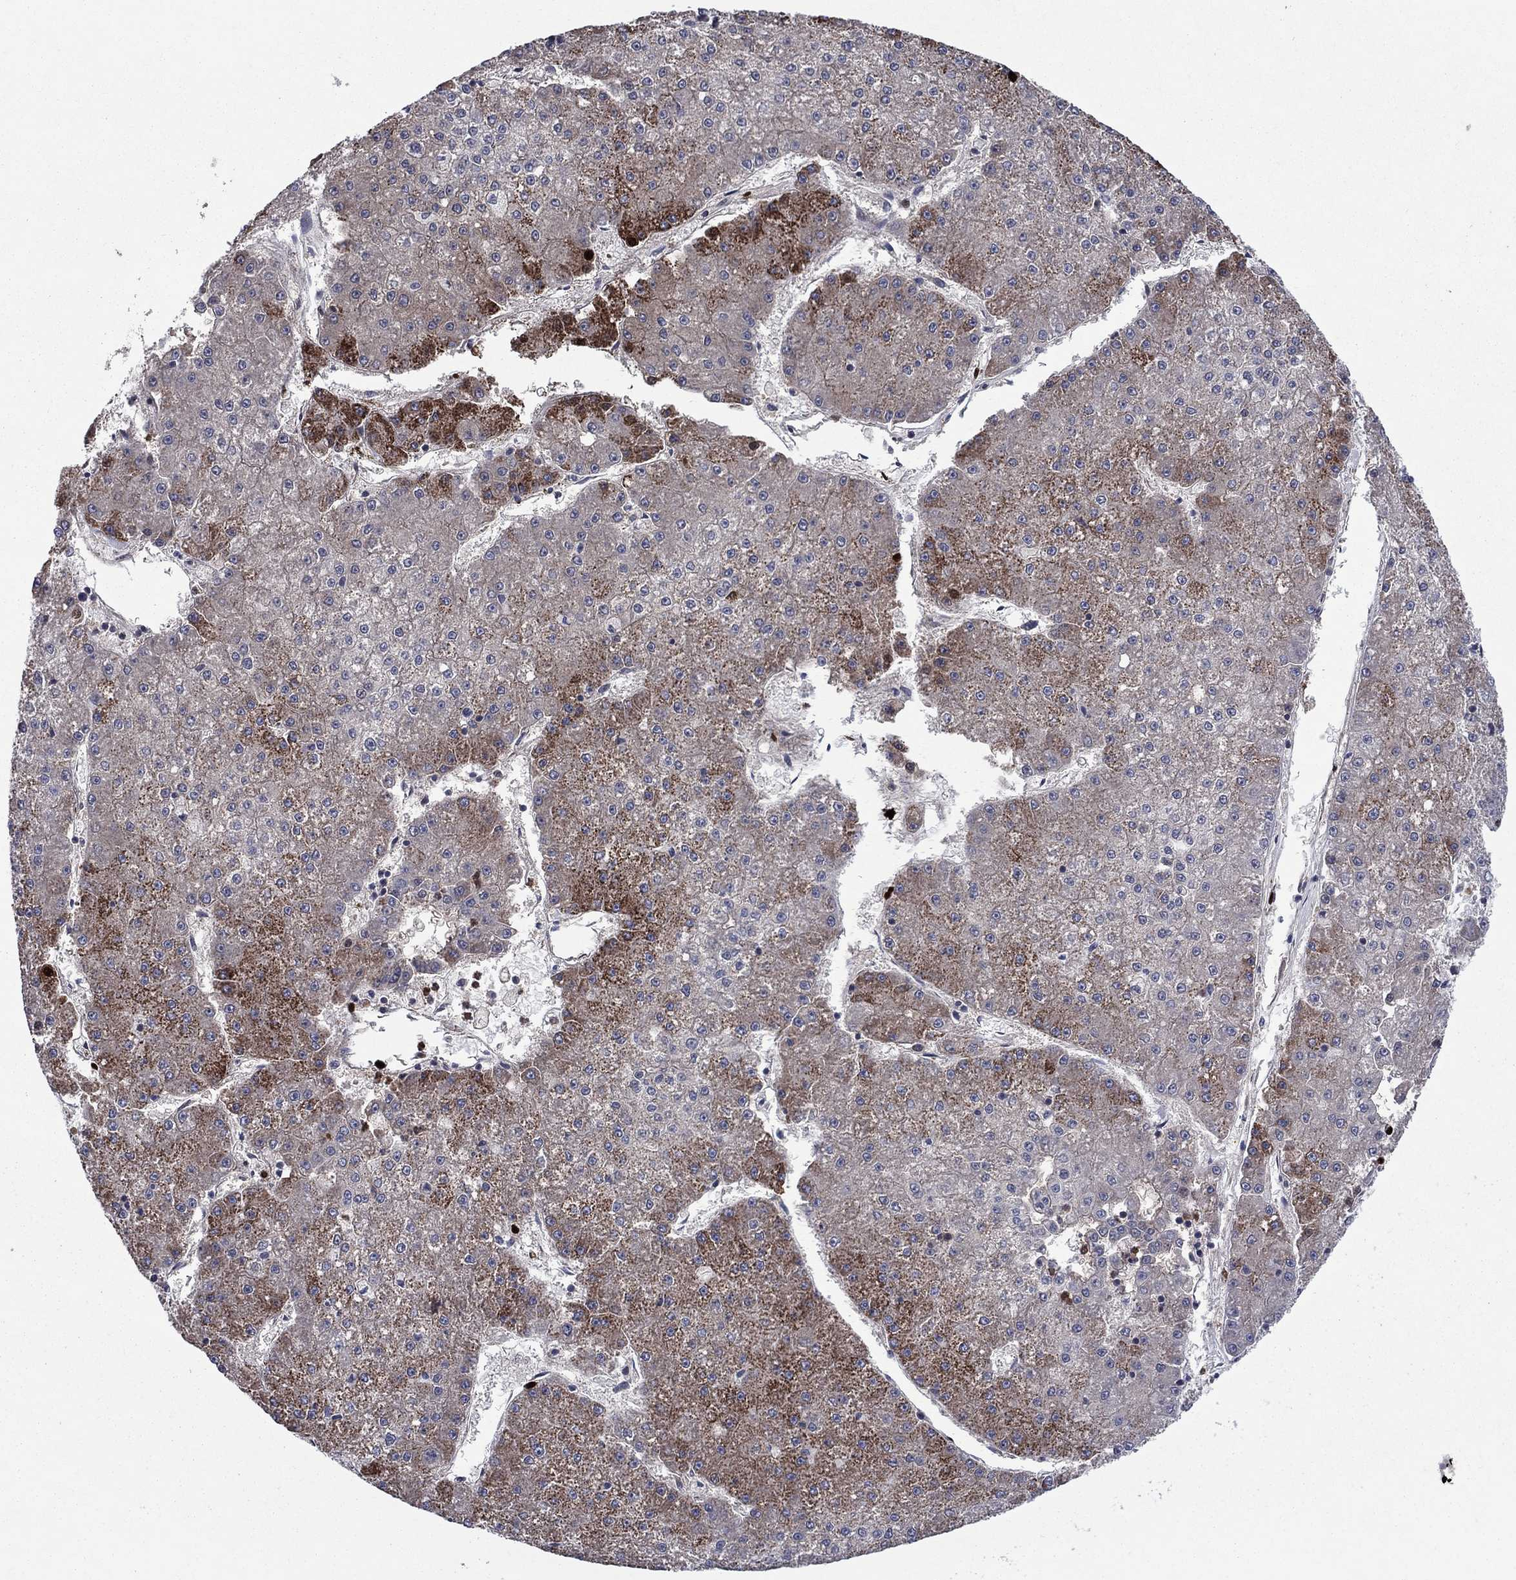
{"staining": {"intensity": "strong", "quantity": "25%-75%", "location": "cytoplasmic/membranous"}, "tissue": "liver cancer", "cell_type": "Tumor cells", "image_type": "cancer", "snomed": [{"axis": "morphology", "description": "Carcinoma, Hepatocellular, NOS"}, {"axis": "topography", "description": "Liver"}], "caption": "Human liver hepatocellular carcinoma stained with a brown dye shows strong cytoplasmic/membranous positive expression in approximately 25%-75% of tumor cells.", "gene": "MSRB1", "patient": {"sex": "male", "age": 73}}